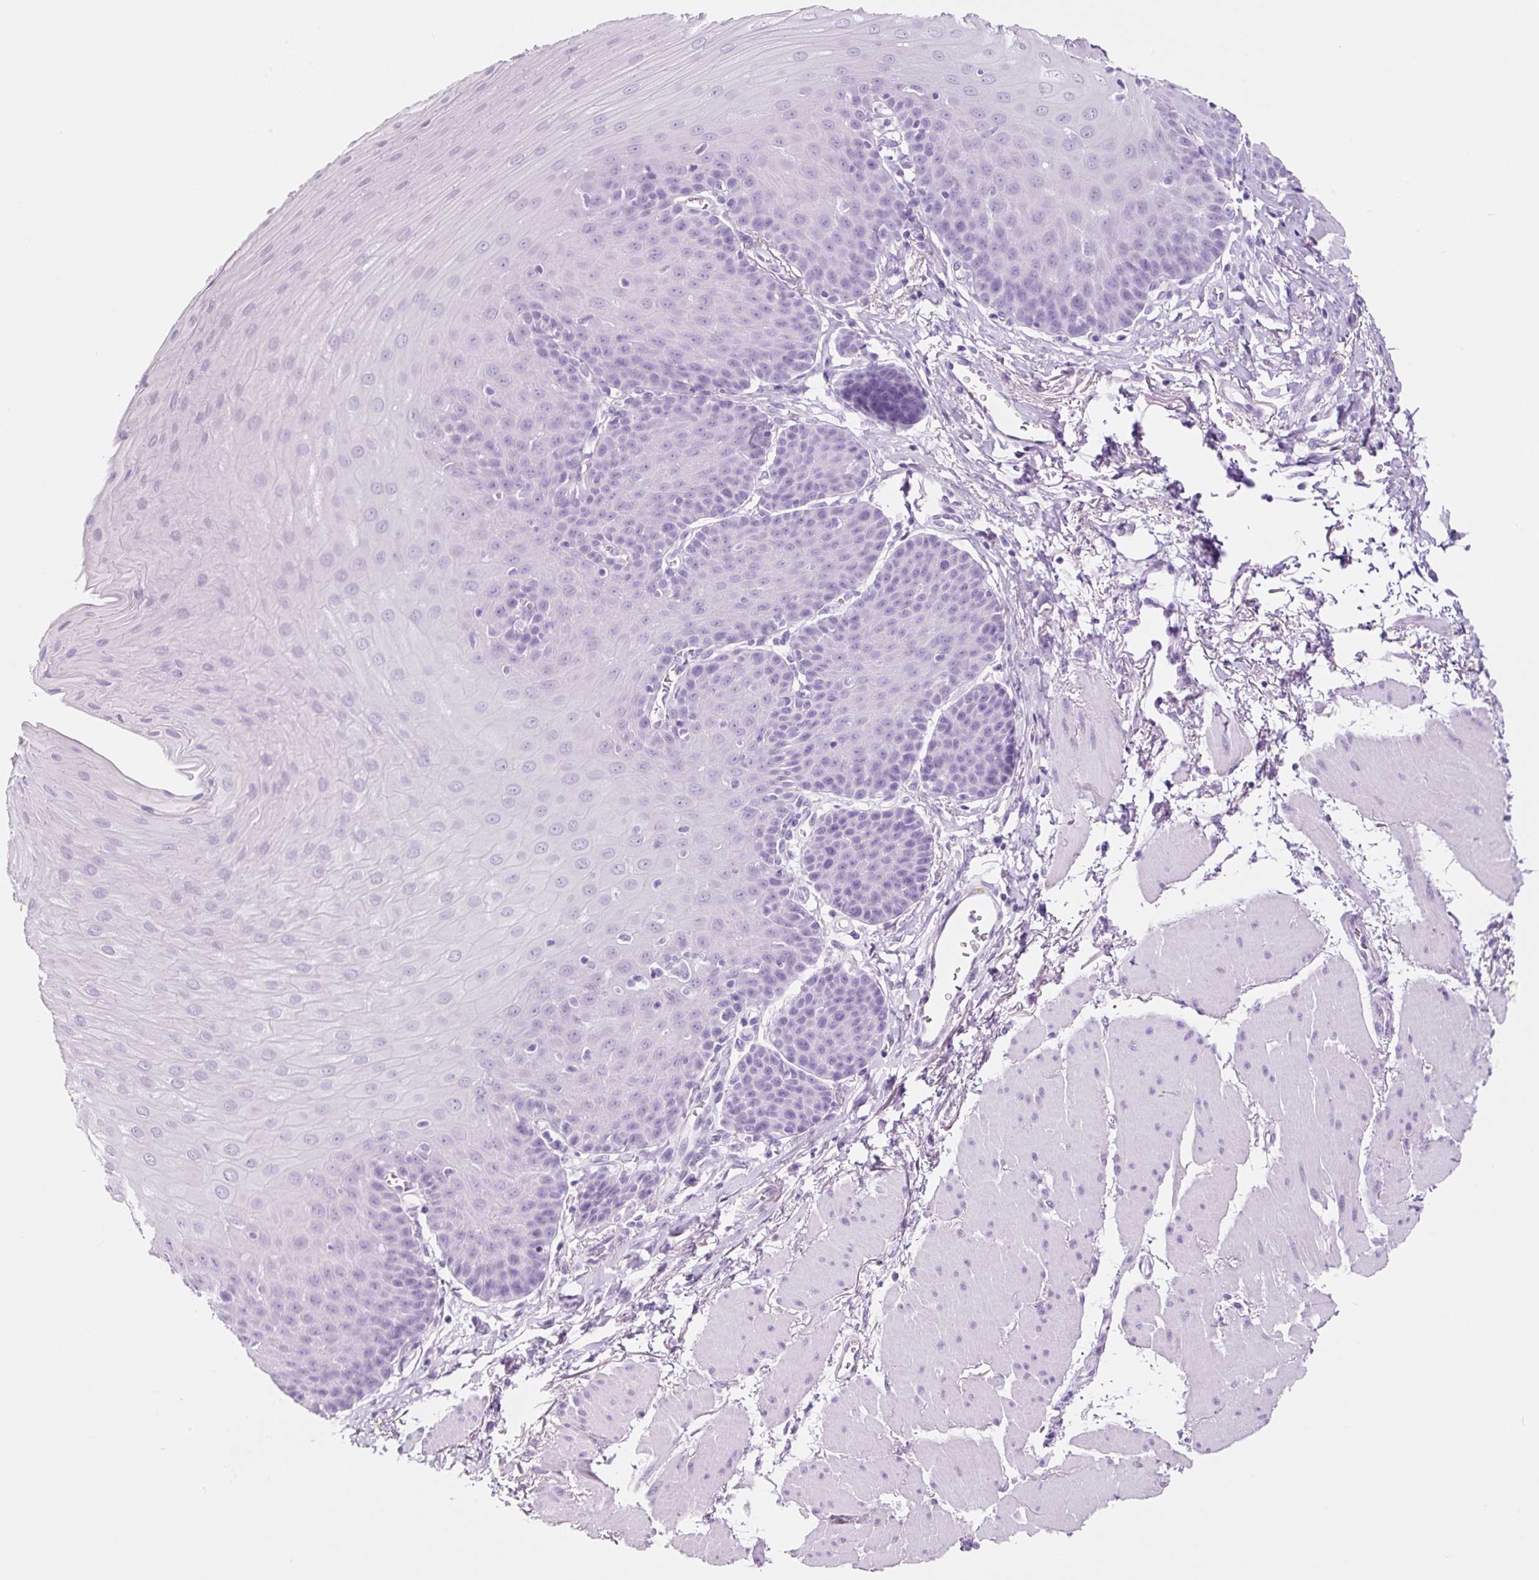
{"staining": {"intensity": "negative", "quantity": "none", "location": "none"}, "tissue": "esophagus", "cell_type": "Squamous epithelial cells", "image_type": "normal", "snomed": [{"axis": "morphology", "description": "Normal tissue, NOS"}, {"axis": "topography", "description": "Esophagus"}], "caption": "Esophagus was stained to show a protein in brown. There is no significant positivity in squamous epithelial cells. Nuclei are stained in blue.", "gene": "ADSS1", "patient": {"sex": "female", "age": 81}}